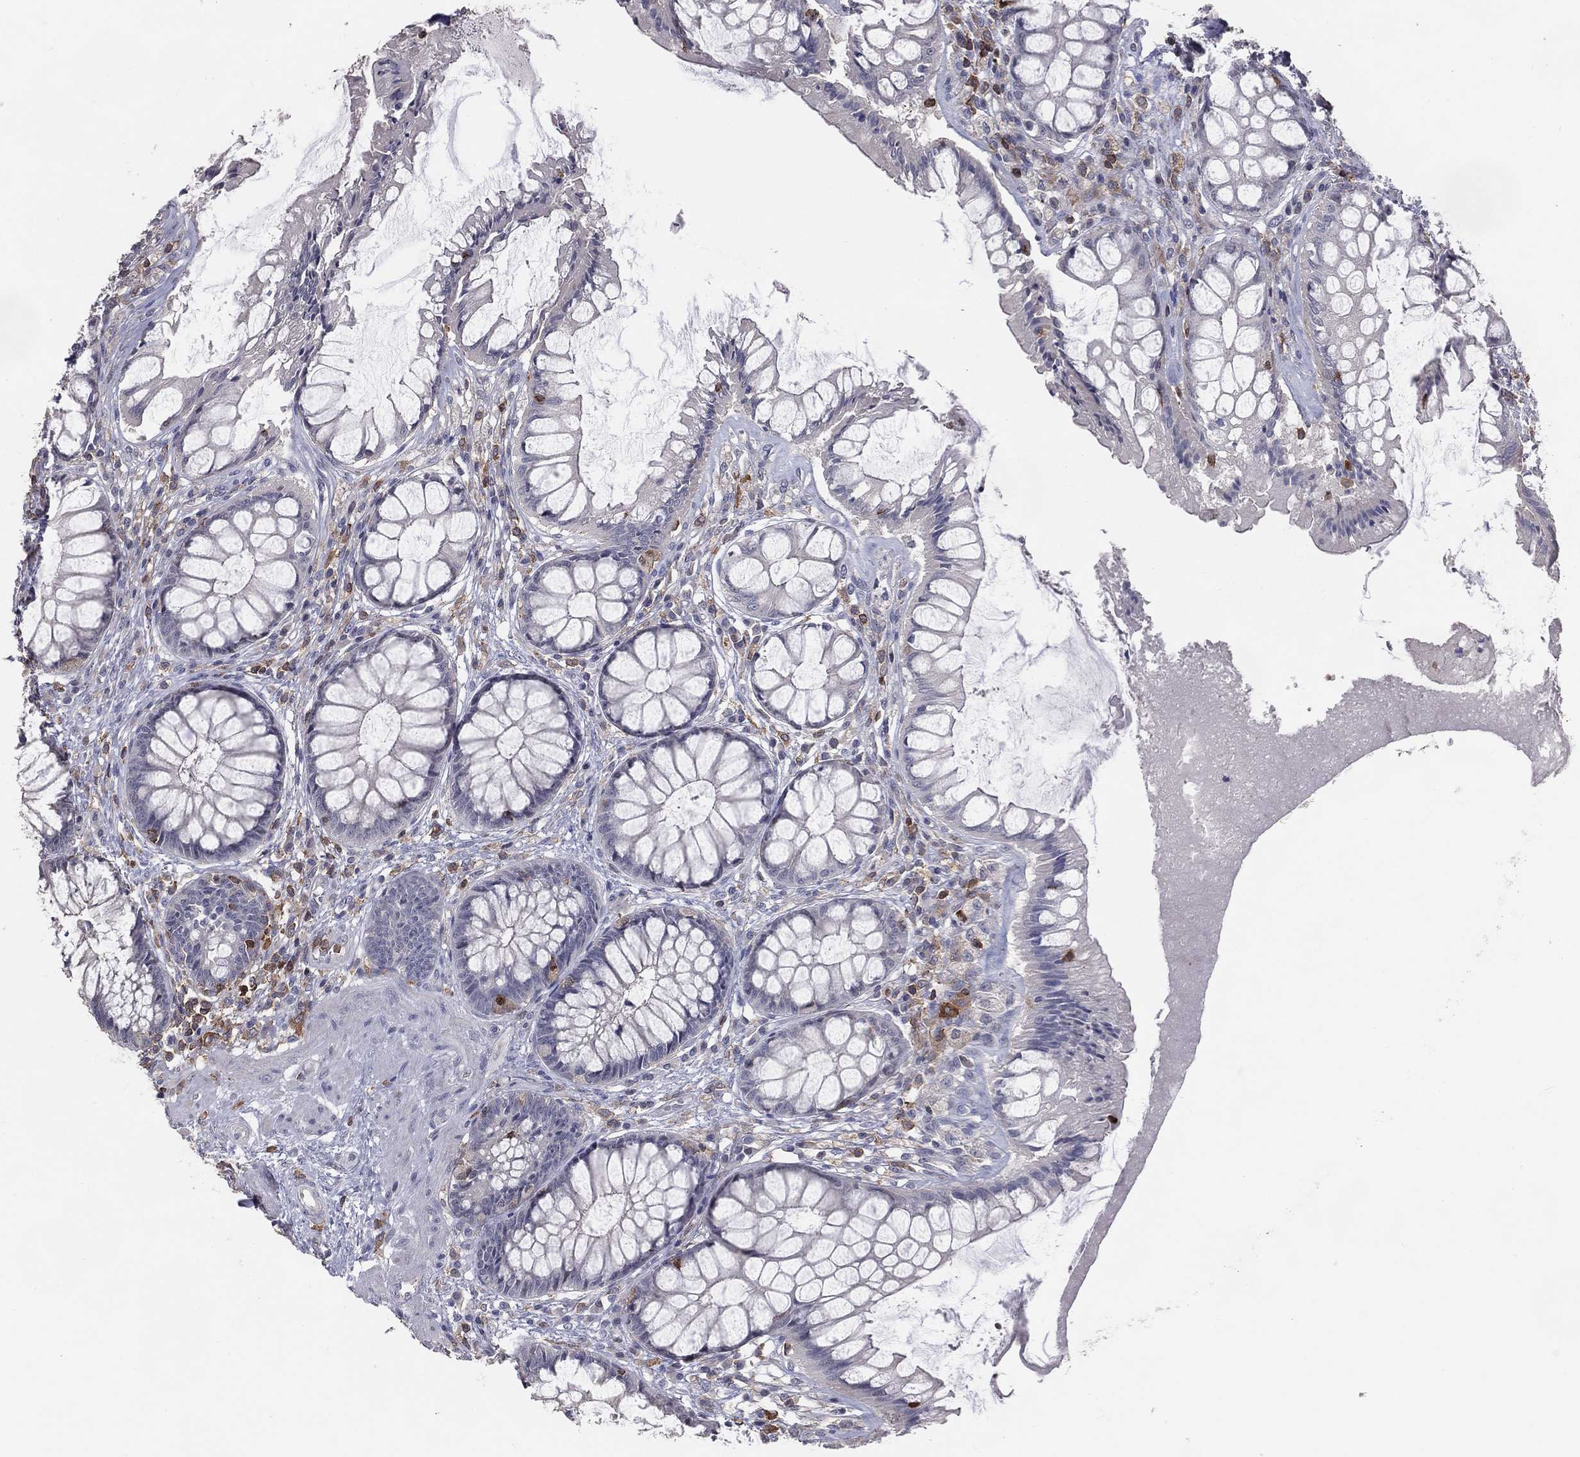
{"staining": {"intensity": "negative", "quantity": "none", "location": "none"}, "tissue": "rectum", "cell_type": "Glandular cells", "image_type": "normal", "snomed": [{"axis": "morphology", "description": "Normal tissue, NOS"}, {"axis": "topography", "description": "Rectum"}], "caption": "IHC image of normal rectum: human rectum stained with DAB demonstrates no significant protein expression in glandular cells.", "gene": "PSTPIP1", "patient": {"sex": "female", "age": 58}}